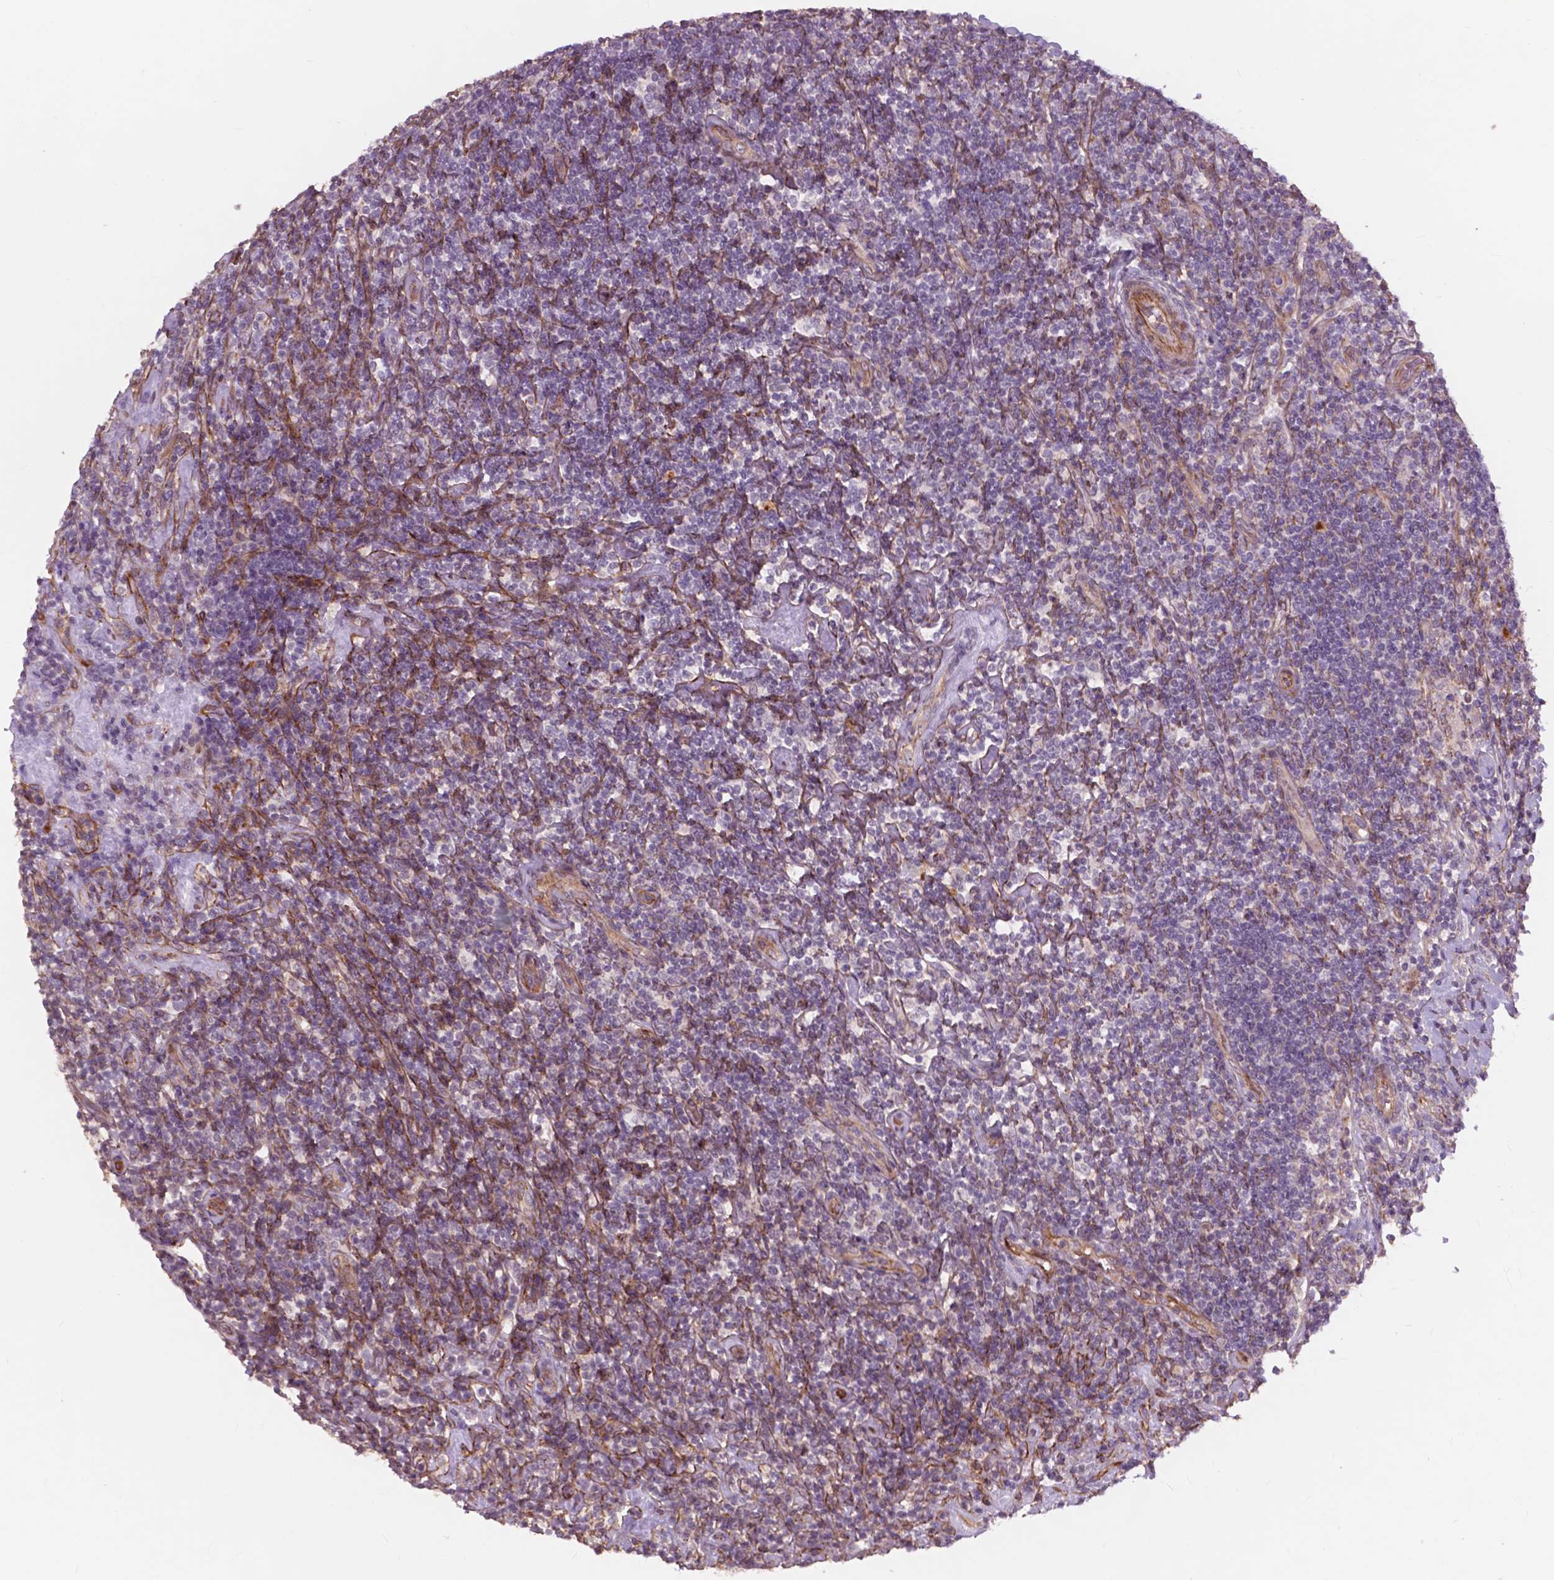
{"staining": {"intensity": "negative", "quantity": "none", "location": "none"}, "tissue": "lymphoma", "cell_type": "Tumor cells", "image_type": "cancer", "snomed": [{"axis": "morphology", "description": "Hodgkin's disease, NOS"}, {"axis": "topography", "description": "Lymph node"}], "caption": "The photomicrograph exhibits no significant expression in tumor cells of lymphoma.", "gene": "RFPL4B", "patient": {"sex": "male", "age": 40}}